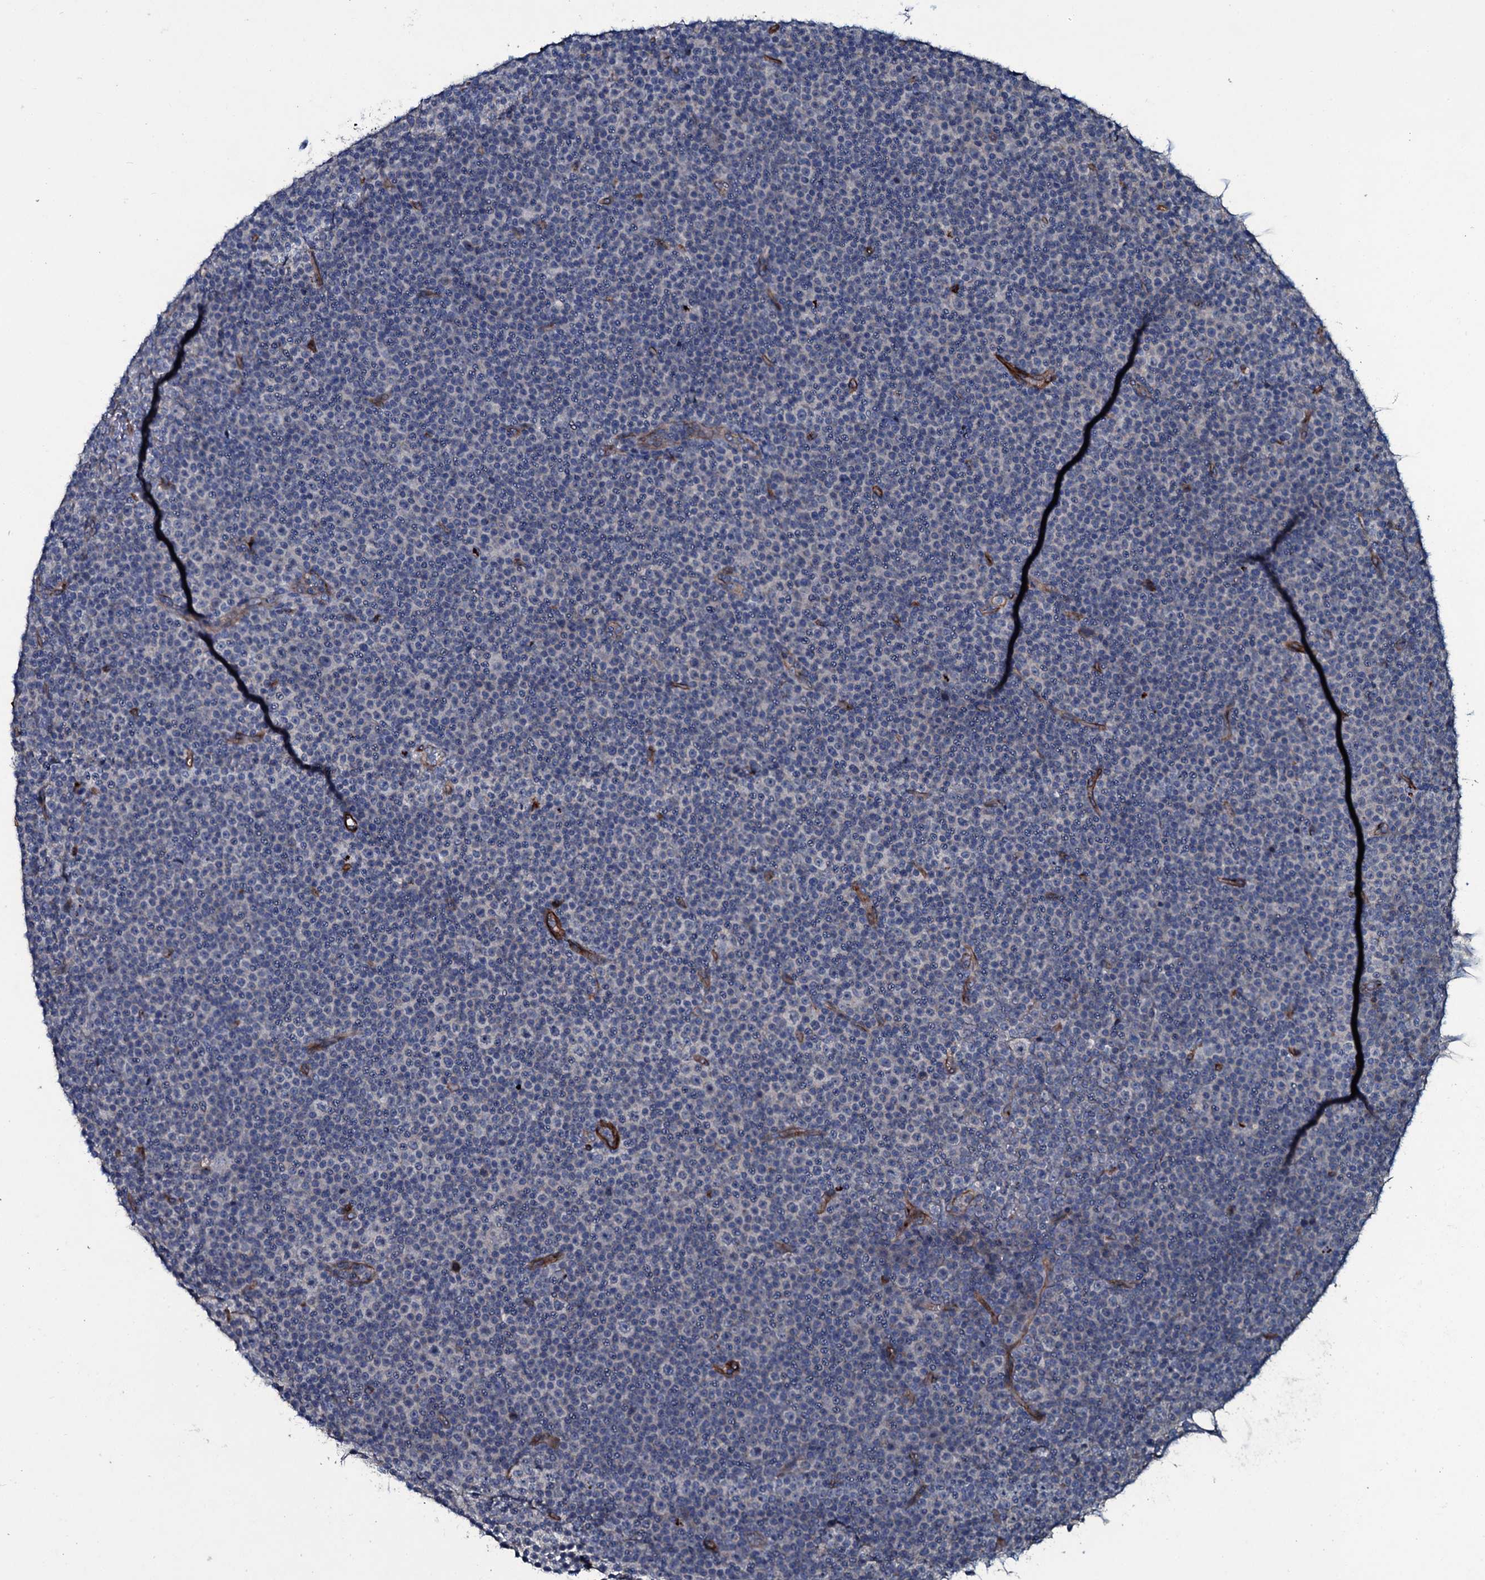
{"staining": {"intensity": "negative", "quantity": "none", "location": "none"}, "tissue": "lymphoma", "cell_type": "Tumor cells", "image_type": "cancer", "snomed": [{"axis": "morphology", "description": "Malignant lymphoma, non-Hodgkin's type, Low grade"}, {"axis": "topography", "description": "Lymph node"}], "caption": "A high-resolution photomicrograph shows immunohistochemistry staining of low-grade malignant lymphoma, non-Hodgkin's type, which displays no significant staining in tumor cells.", "gene": "CLEC14A", "patient": {"sex": "female", "age": 67}}